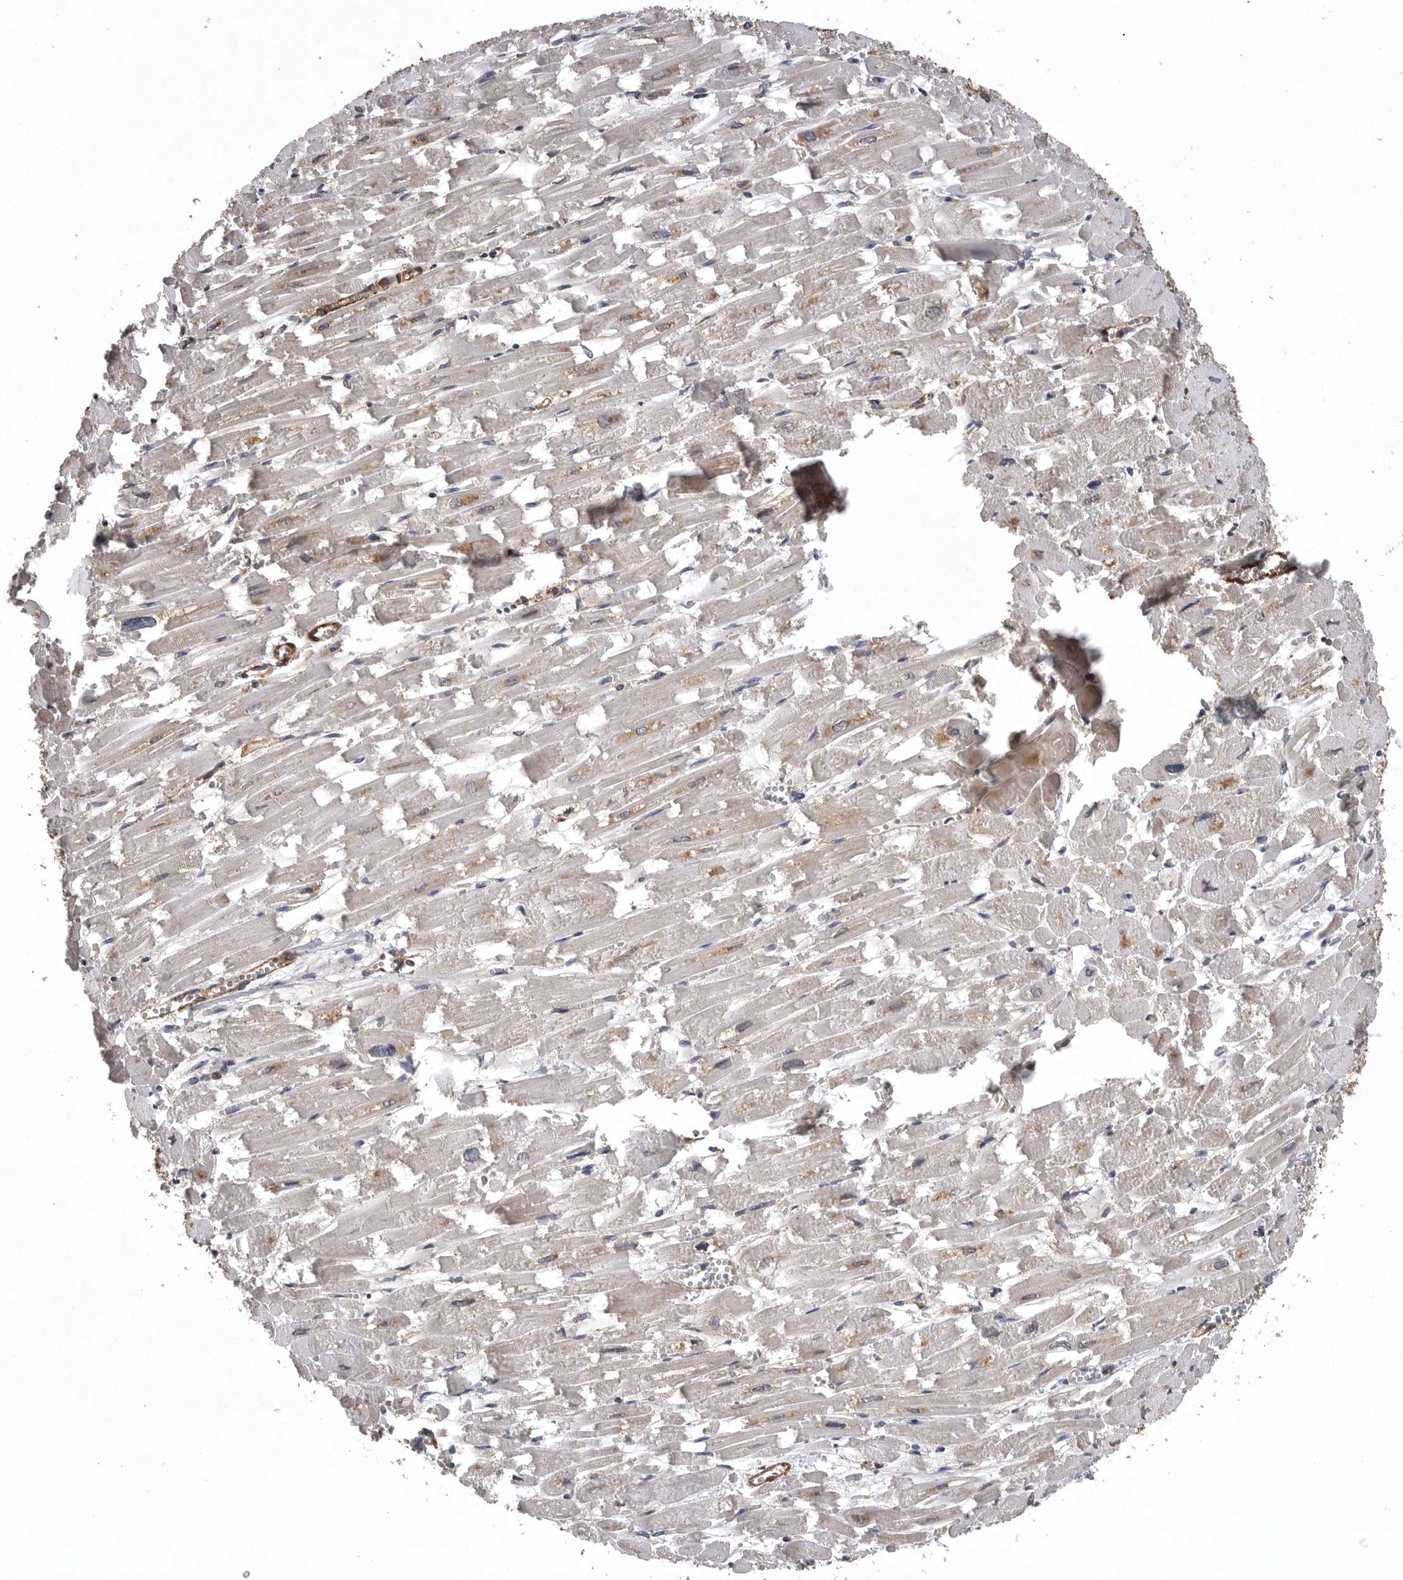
{"staining": {"intensity": "weak", "quantity": "25%-75%", "location": "cytoplasmic/membranous"}, "tissue": "heart muscle", "cell_type": "Cardiomyocytes", "image_type": "normal", "snomed": [{"axis": "morphology", "description": "Normal tissue, NOS"}, {"axis": "topography", "description": "Heart"}], "caption": "Immunohistochemistry of benign heart muscle shows low levels of weak cytoplasmic/membranous positivity in approximately 25%-75% of cardiomyocytes. (IHC, brightfield microscopy, high magnification).", "gene": "OXR1", "patient": {"sex": "male", "age": 54}}